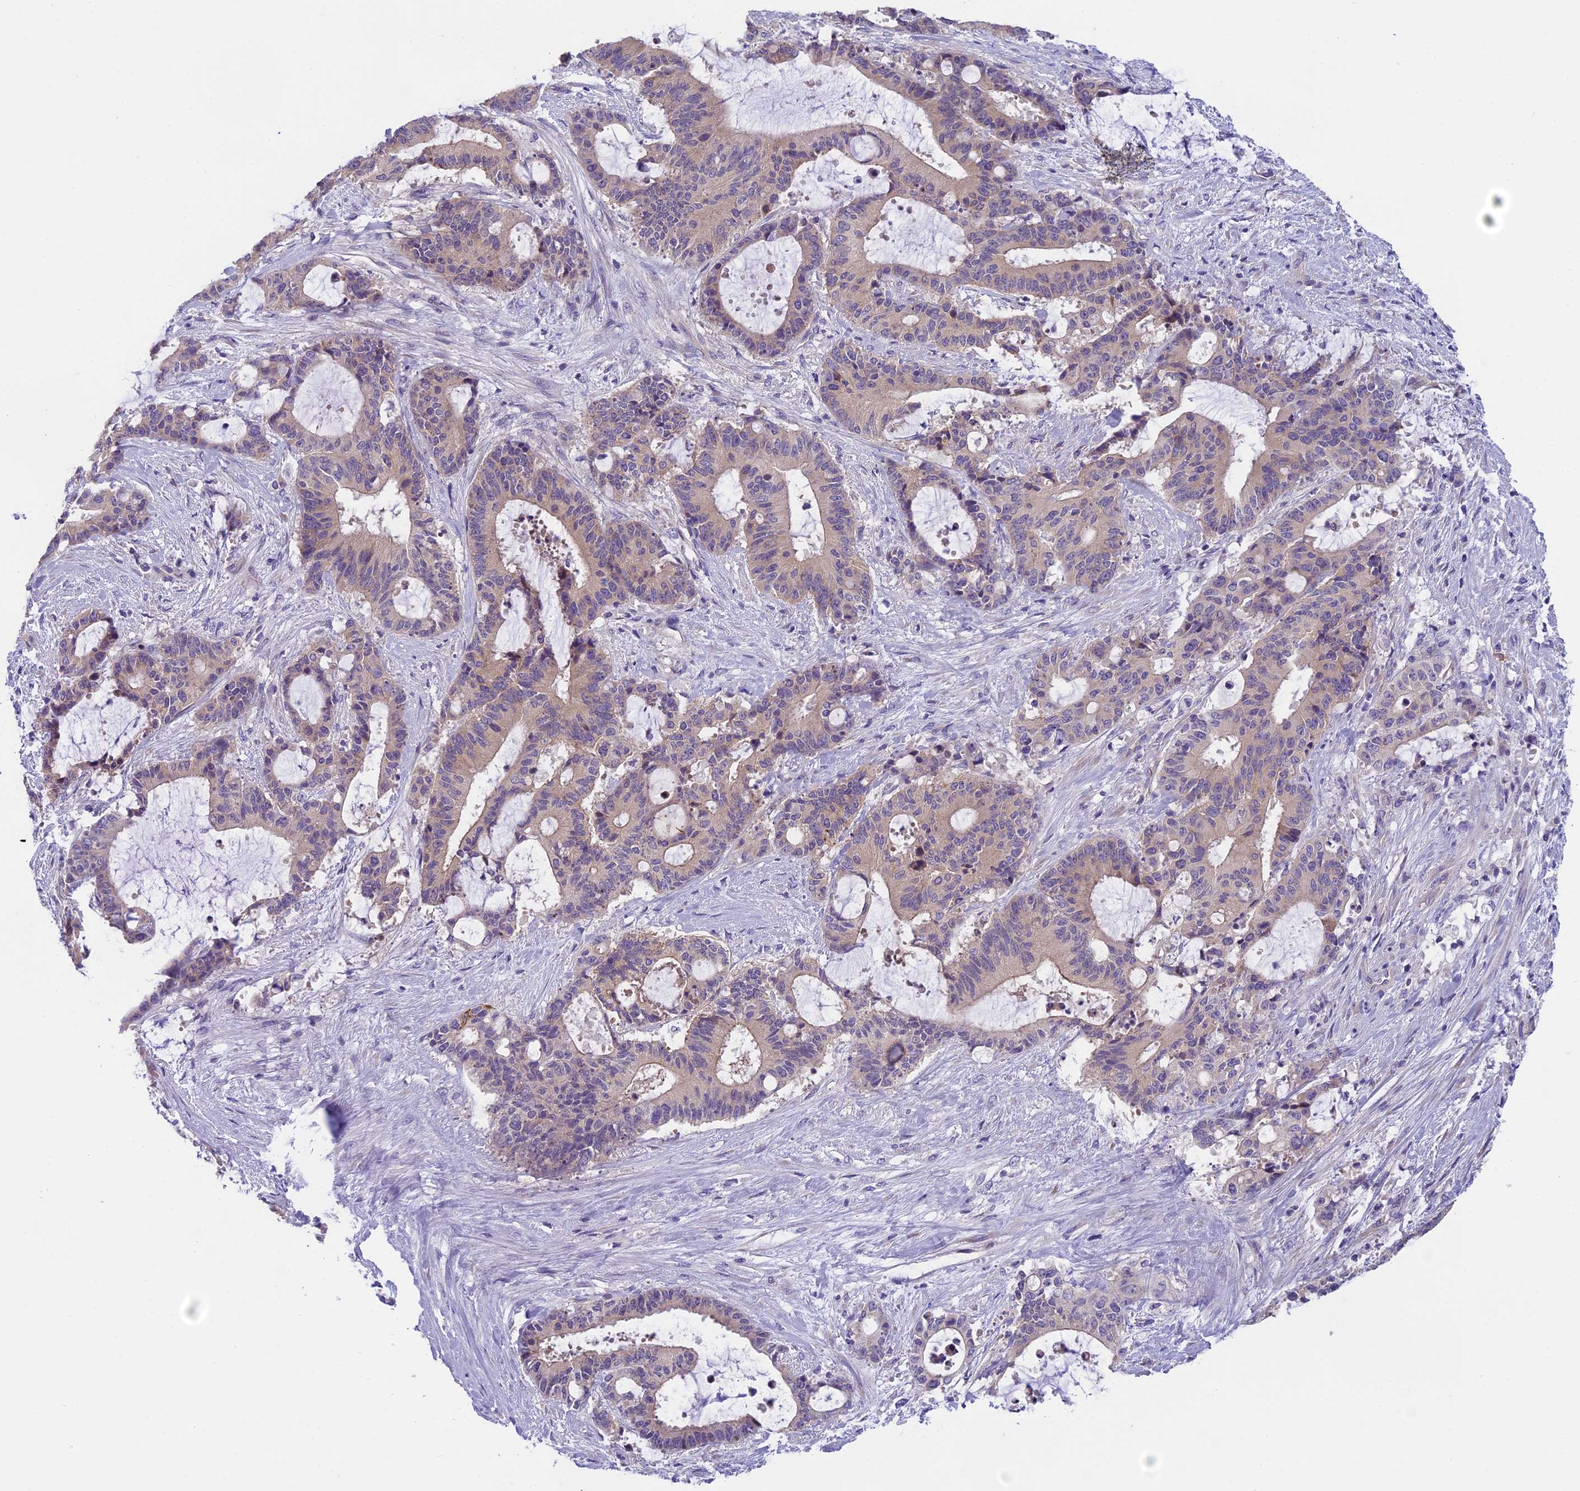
{"staining": {"intensity": "weak", "quantity": "25%-75%", "location": "cytoplasmic/membranous"}, "tissue": "liver cancer", "cell_type": "Tumor cells", "image_type": "cancer", "snomed": [{"axis": "morphology", "description": "Normal tissue, NOS"}, {"axis": "morphology", "description": "Cholangiocarcinoma"}, {"axis": "topography", "description": "Liver"}, {"axis": "topography", "description": "Peripheral nerve tissue"}], "caption": "This image reveals cholangiocarcinoma (liver) stained with immunohistochemistry to label a protein in brown. The cytoplasmic/membranous of tumor cells show weak positivity for the protein. Nuclei are counter-stained blue.", "gene": "ARHGEF37", "patient": {"sex": "female", "age": 73}}